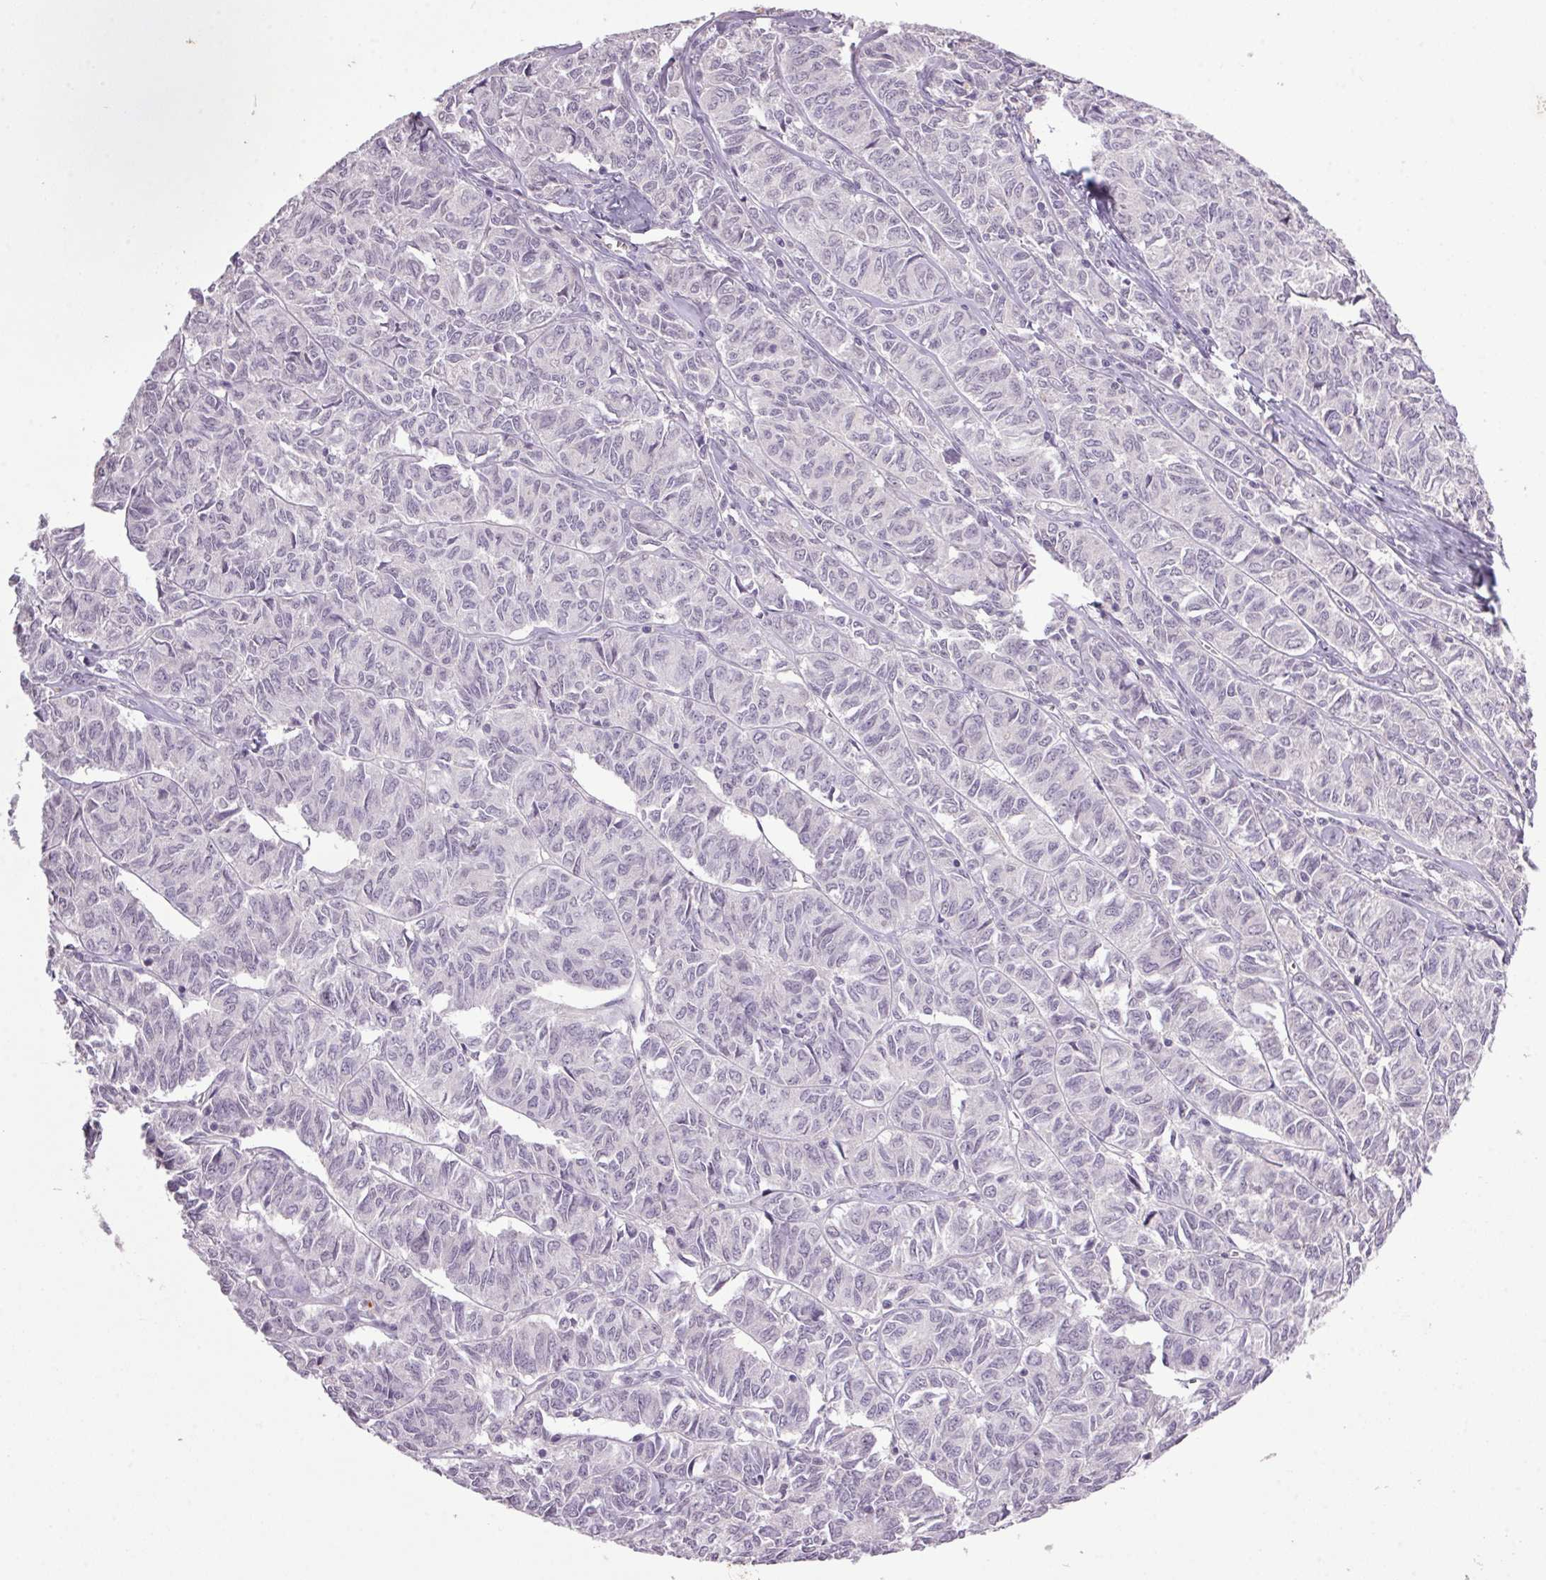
{"staining": {"intensity": "negative", "quantity": "none", "location": "none"}, "tissue": "ovarian cancer", "cell_type": "Tumor cells", "image_type": "cancer", "snomed": [{"axis": "morphology", "description": "Carcinoma, endometroid"}, {"axis": "topography", "description": "Ovary"}], "caption": "DAB (3,3'-diaminobenzidine) immunohistochemical staining of human ovarian cancer demonstrates no significant expression in tumor cells. The staining was performed using DAB (3,3'-diaminobenzidine) to visualize the protein expression in brown, while the nuclei were stained in blue with hematoxylin (Magnification: 20x).", "gene": "TRDN", "patient": {"sex": "female", "age": 80}}